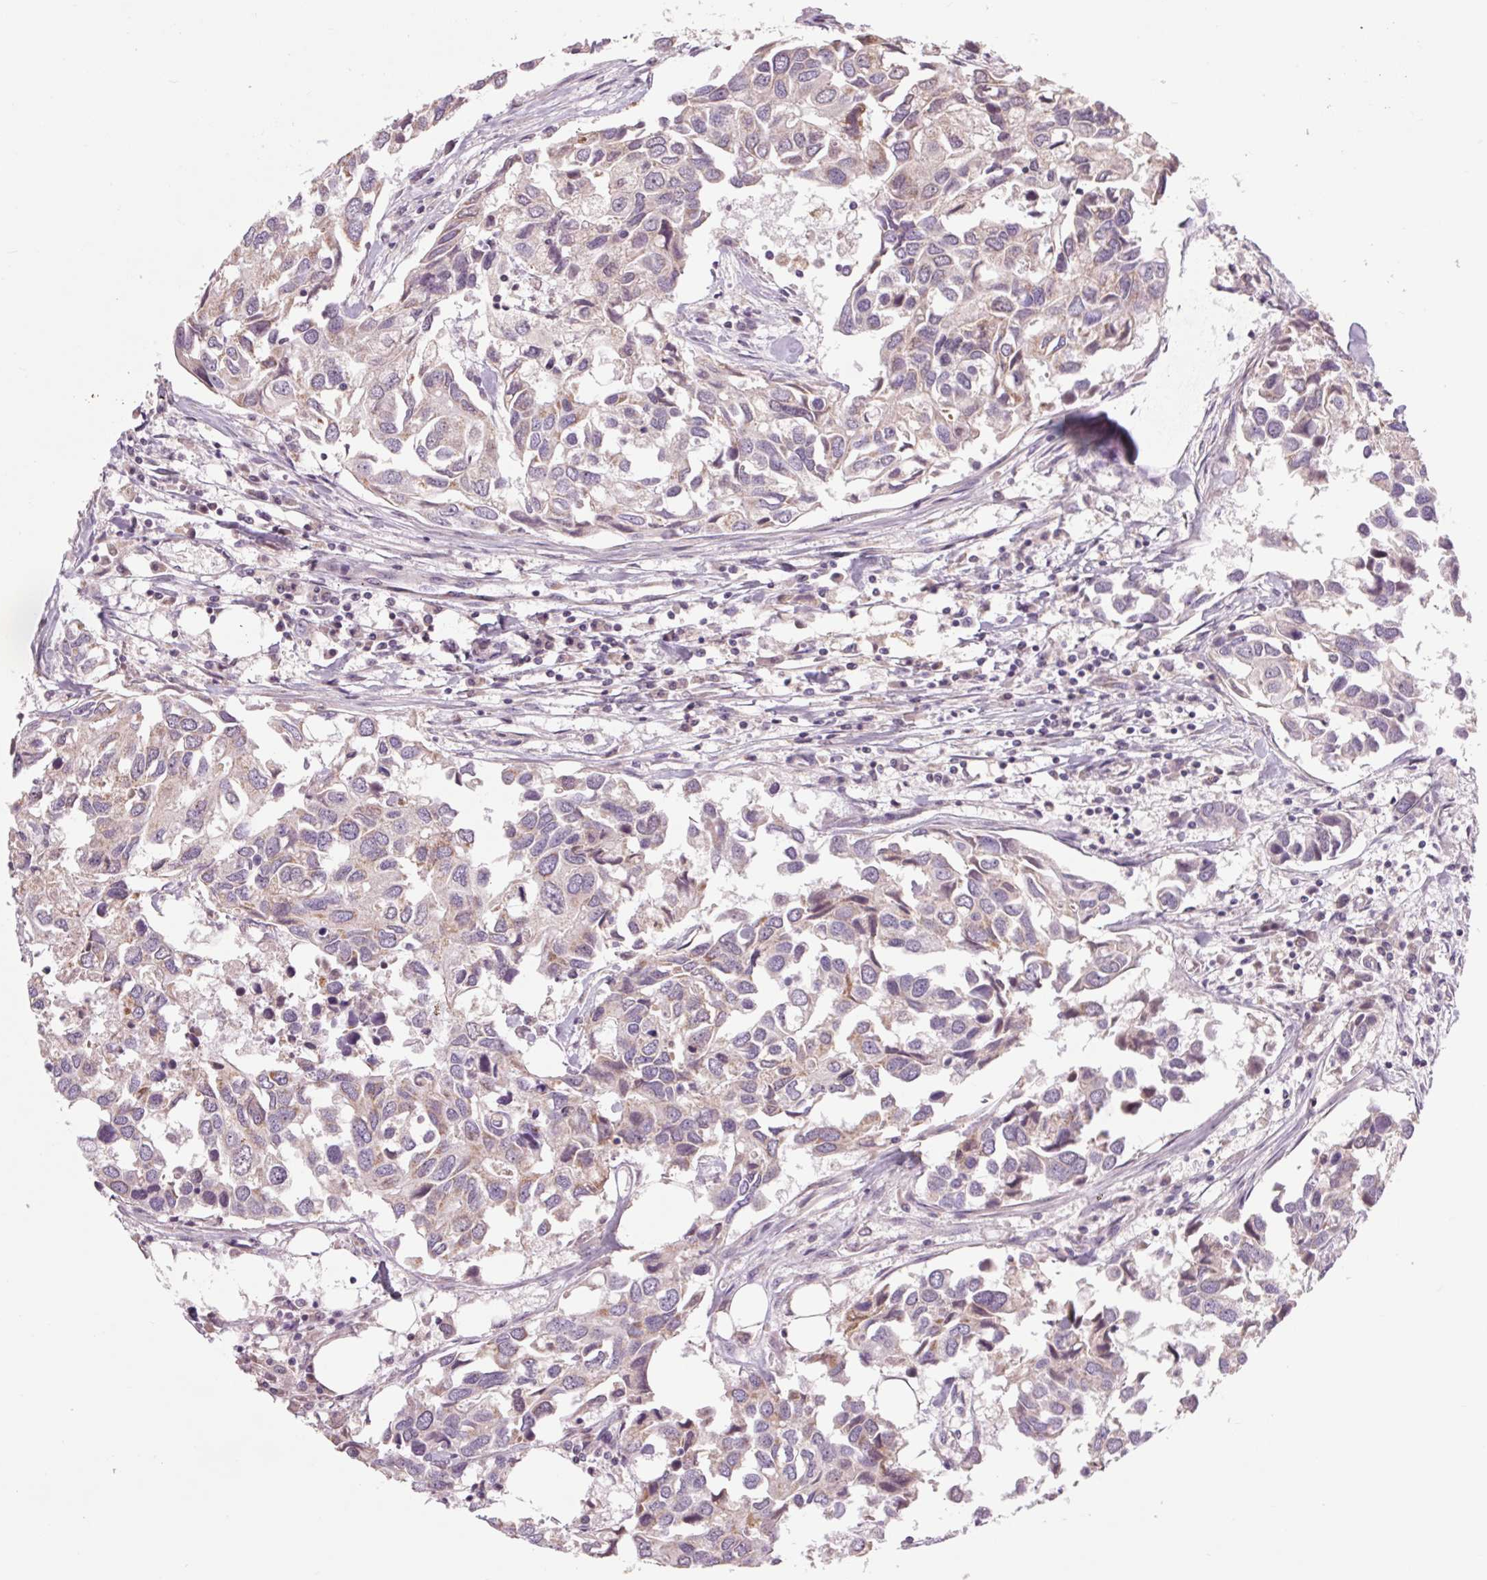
{"staining": {"intensity": "weak", "quantity": ">75%", "location": "cytoplasmic/membranous"}, "tissue": "breast cancer", "cell_type": "Tumor cells", "image_type": "cancer", "snomed": [{"axis": "morphology", "description": "Duct carcinoma"}, {"axis": "topography", "description": "Breast"}], "caption": "Breast cancer stained for a protein shows weak cytoplasmic/membranous positivity in tumor cells.", "gene": "COX6A1", "patient": {"sex": "female", "age": 83}}